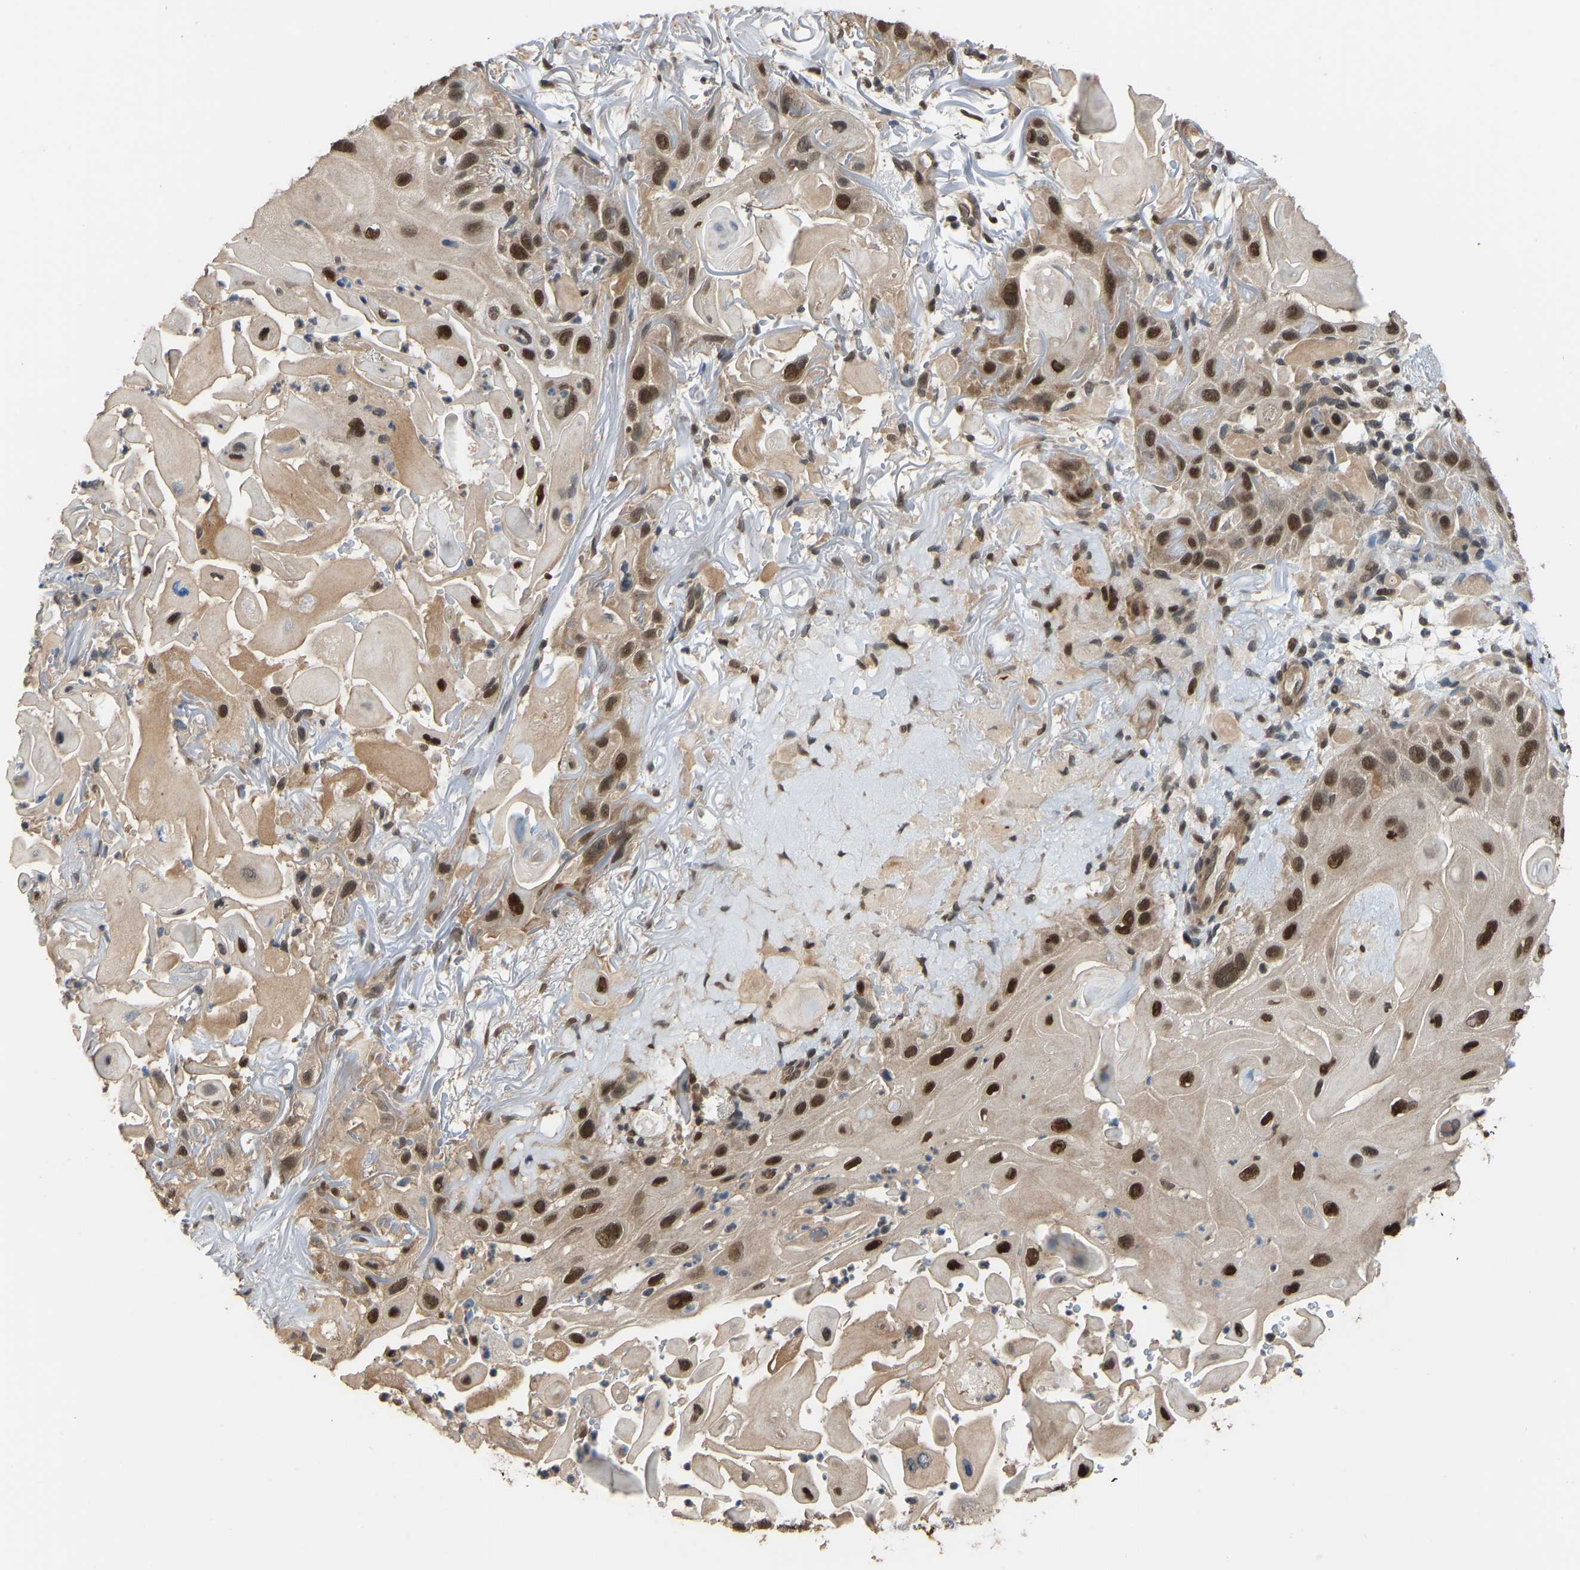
{"staining": {"intensity": "strong", "quantity": ">75%", "location": "nuclear"}, "tissue": "skin cancer", "cell_type": "Tumor cells", "image_type": "cancer", "snomed": [{"axis": "morphology", "description": "Squamous cell carcinoma, NOS"}, {"axis": "topography", "description": "Skin"}], "caption": "IHC (DAB) staining of human skin cancer displays strong nuclear protein positivity in about >75% of tumor cells.", "gene": "KPNA6", "patient": {"sex": "female", "age": 77}}